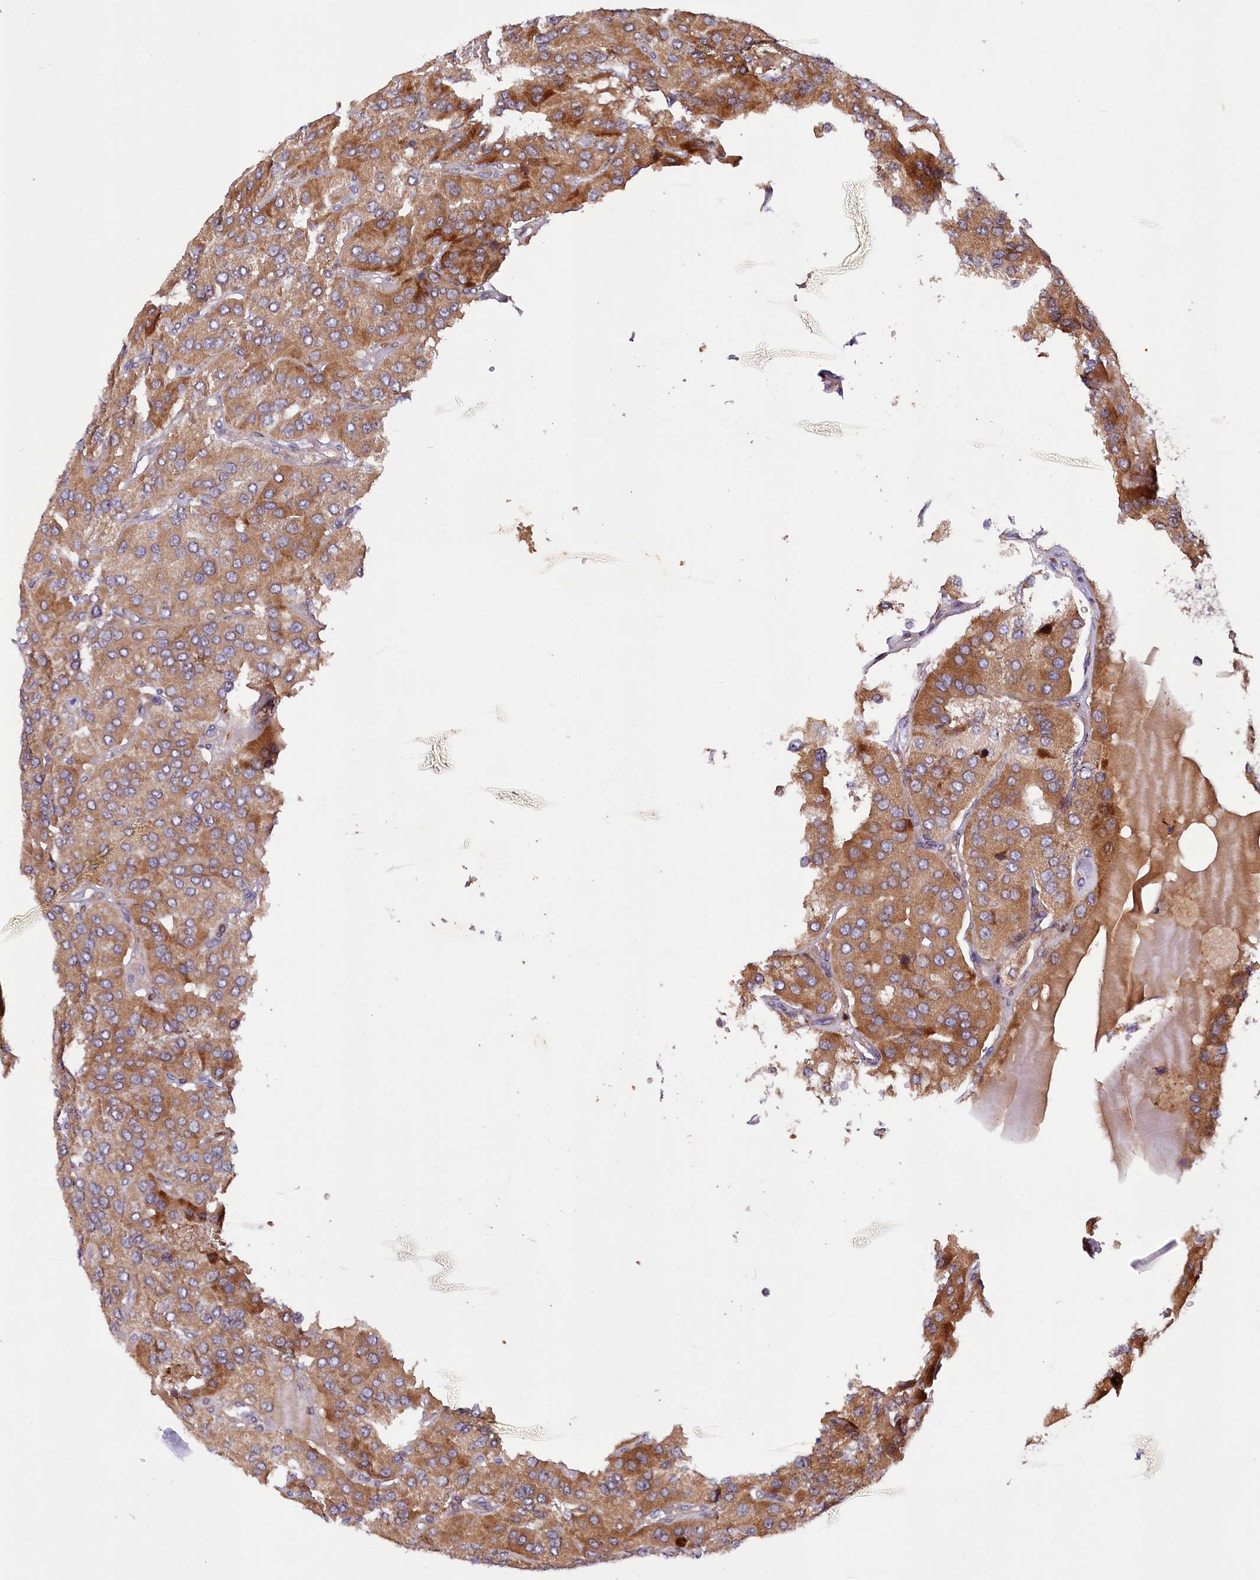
{"staining": {"intensity": "moderate", "quantity": ">75%", "location": "cytoplasmic/membranous"}, "tissue": "parathyroid gland", "cell_type": "Glandular cells", "image_type": "normal", "snomed": [{"axis": "morphology", "description": "Normal tissue, NOS"}, {"axis": "morphology", "description": "Adenoma, NOS"}, {"axis": "topography", "description": "Parathyroid gland"}], "caption": "Protein analysis of benign parathyroid gland exhibits moderate cytoplasmic/membranous staining in about >75% of glandular cells. The staining is performed using DAB brown chromogen to label protein expression. The nuclei are counter-stained blue using hematoxylin.", "gene": "PDZRN3", "patient": {"sex": "female", "age": 86}}